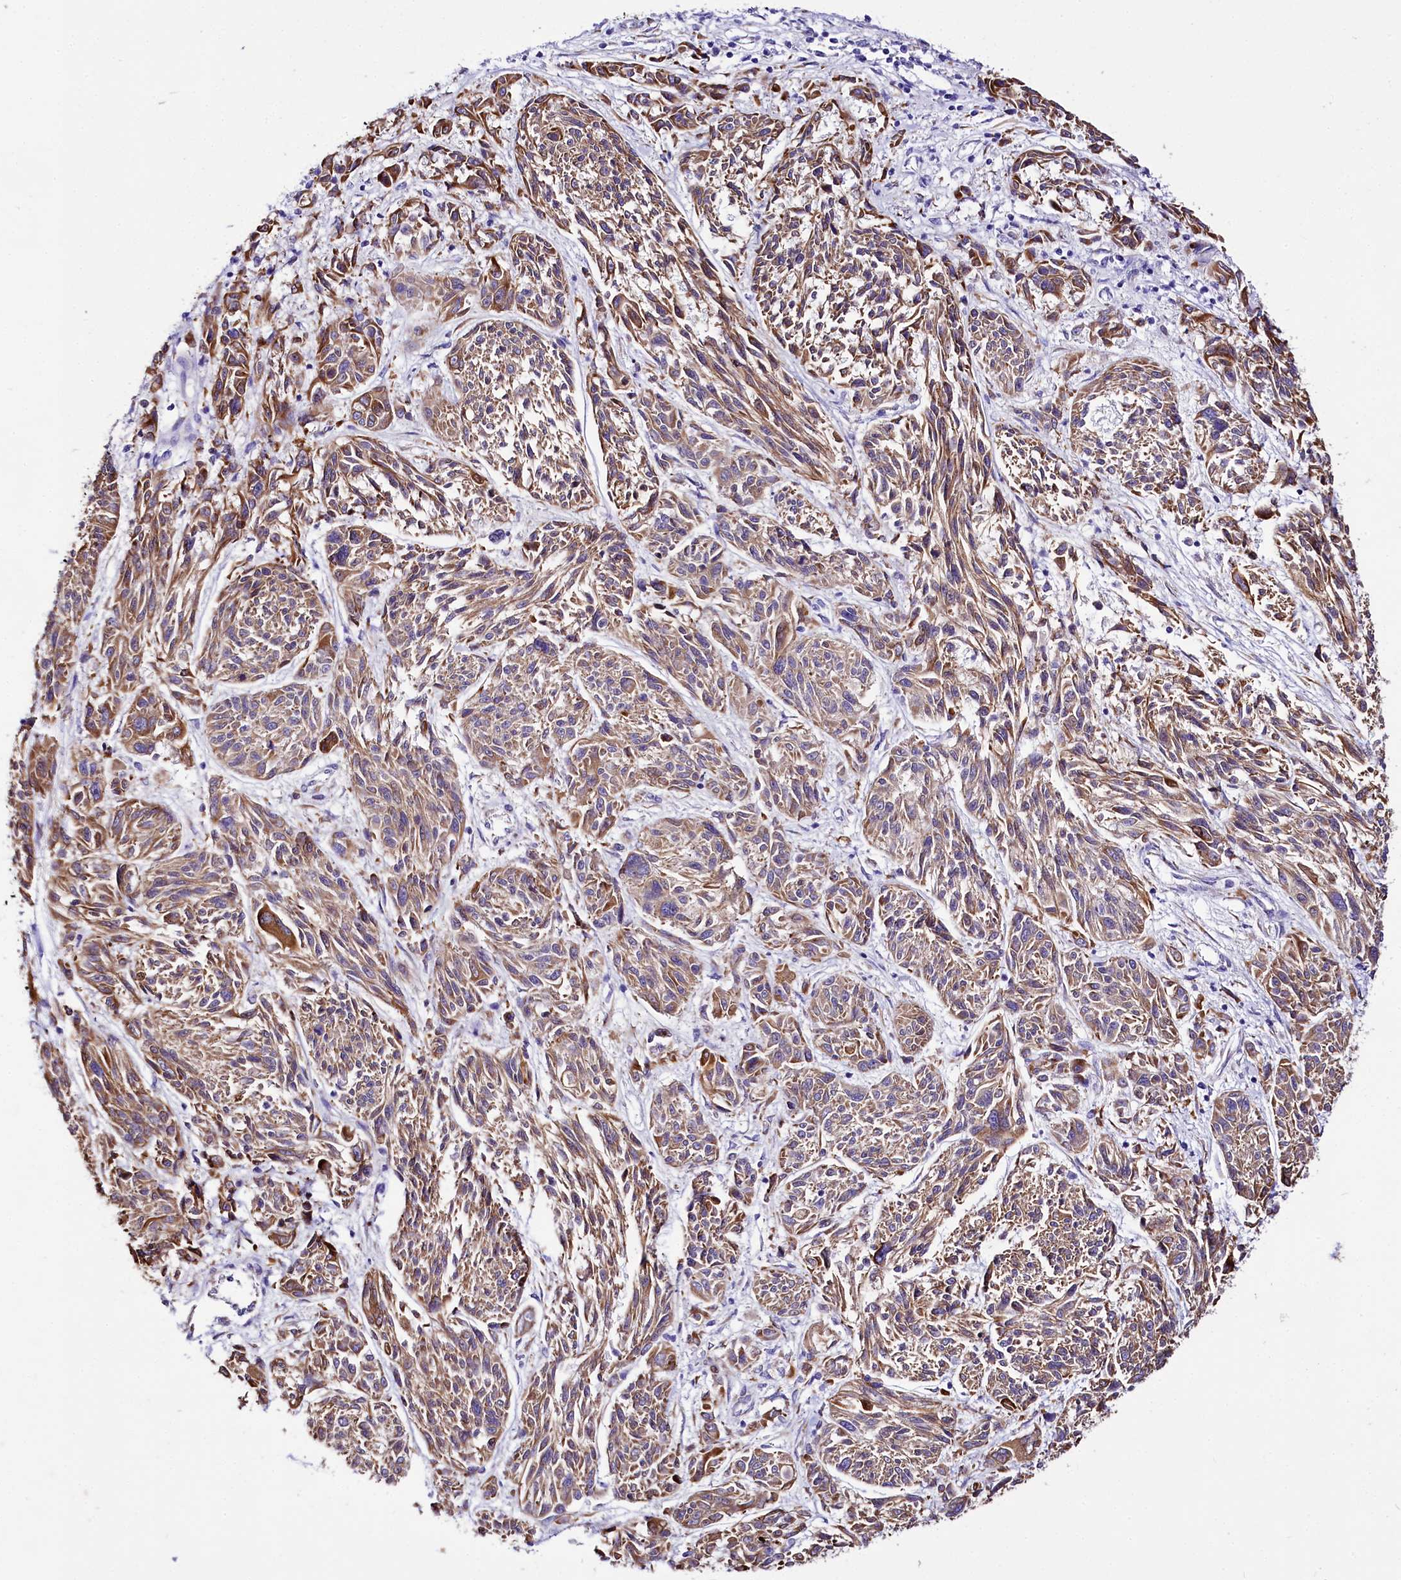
{"staining": {"intensity": "moderate", "quantity": ">75%", "location": "cytoplasmic/membranous"}, "tissue": "melanoma", "cell_type": "Tumor cells", "image_type": "cancer", "snomed": [{"axis": "morphology", "description": "Malignant melanoma, NOS"}, {"axis": "topography", "description": "Skin"}], "caption": "Malignant melanoma was stained to show a protein in brown. There is medium levels of moderate cytoplasmic/membranous staining in approximately >75% of tumor cells. (DAB (3,3'-diaminobenzidine) IHC, brown staining for protein, blue staining for nuclei).", "gene": "A2ML1", "patient": {"sex": "male", "age": 53}}